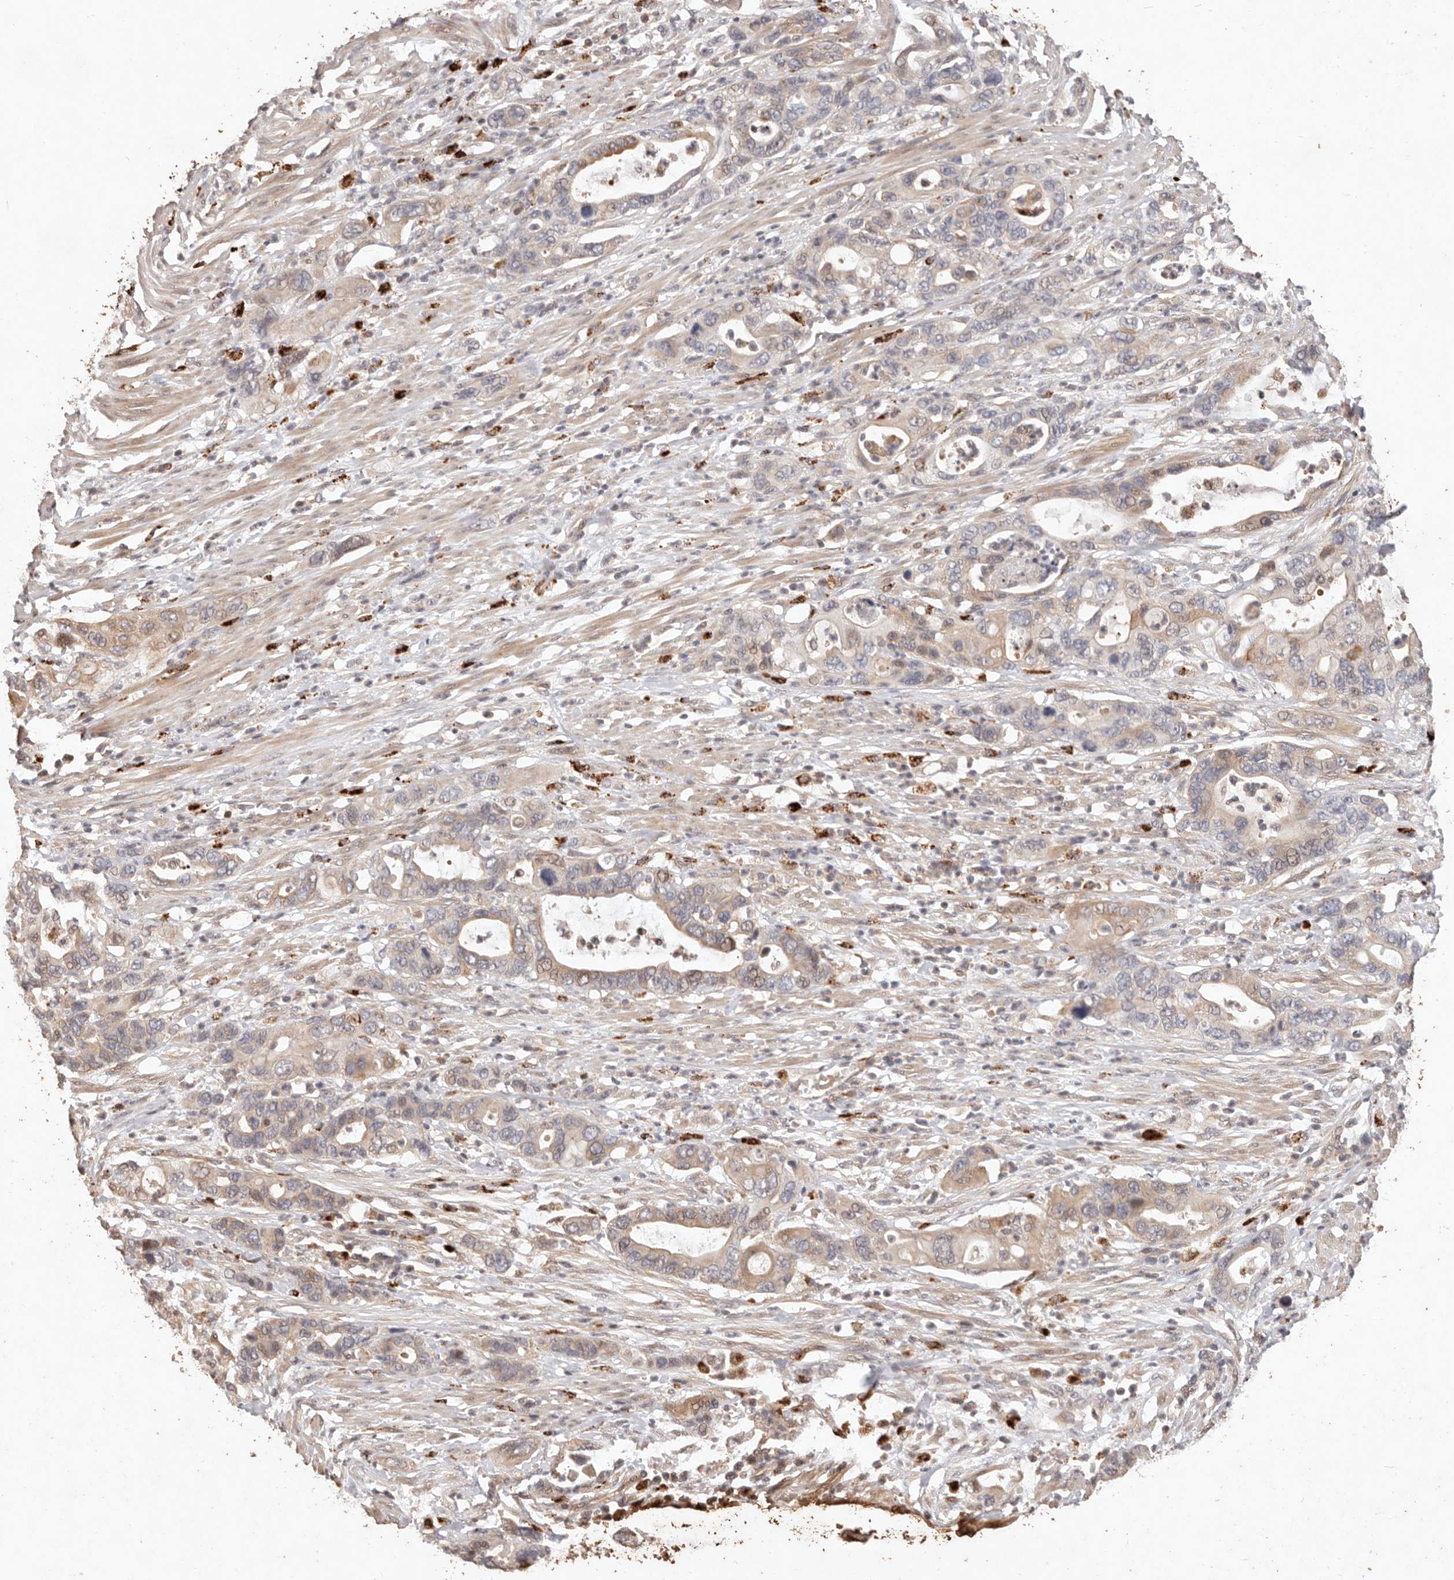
{"staining": {"intensity": "moderate", "quantity": ">75%", "location": "cytoplasmic/membranous"}, "tissue": "pancreatic cancer", "cell_type": "Tumor cells", "image_type": "cancer", "snomed": [{"axis": "morphology", "description": "Adenocarcinoma, NOS"}, {"axis": "topography", "description": "Pancreas"}], "caption": "Human pancreatic adenocarcinoma stained for a protein (brown) shows moderate cytoplasmic/membranous positive expression in approximately >75% of tumor cells.", "gene": "KIF9", "patient": {"sex": "female", "age": 71}}